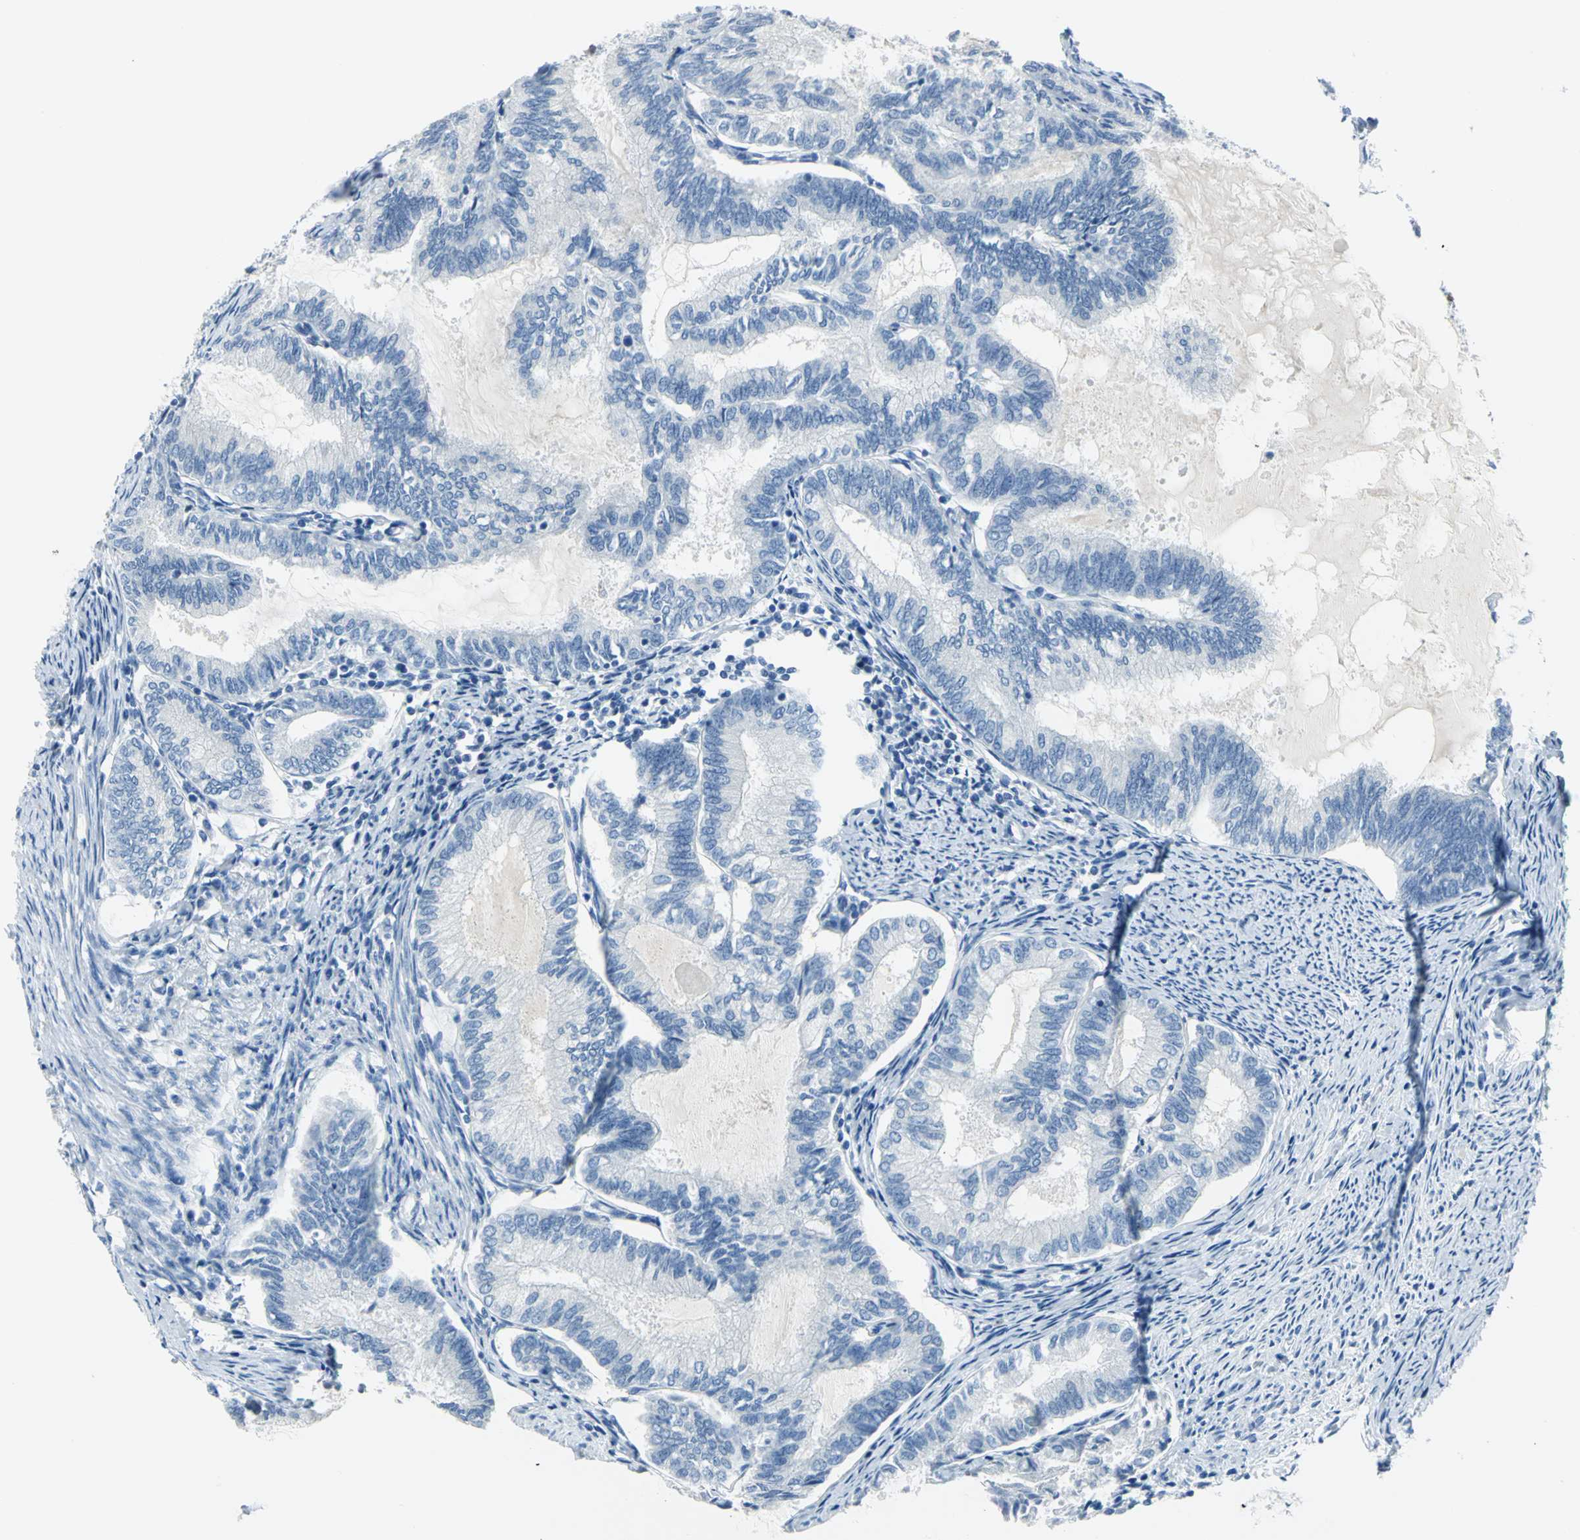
{"staining": {"intensity": "negative", "quantity": "none", "location": "none"}, "tissue": "endometrial cancer", "cell_type": "Tumor cells", "image_type": "cancer", "snomed": [{"axis": "morphology", "description": "Adenocarcinoma, NOS"}, {"axis": "topography", "description": "Endometrium"}], "caption": "DAB immunohistochemical staining of endometrial cancer displays no significant positivity in tumor cells.", "gene": "PKLR", "patient": {"sex": "female", "age": 86}}